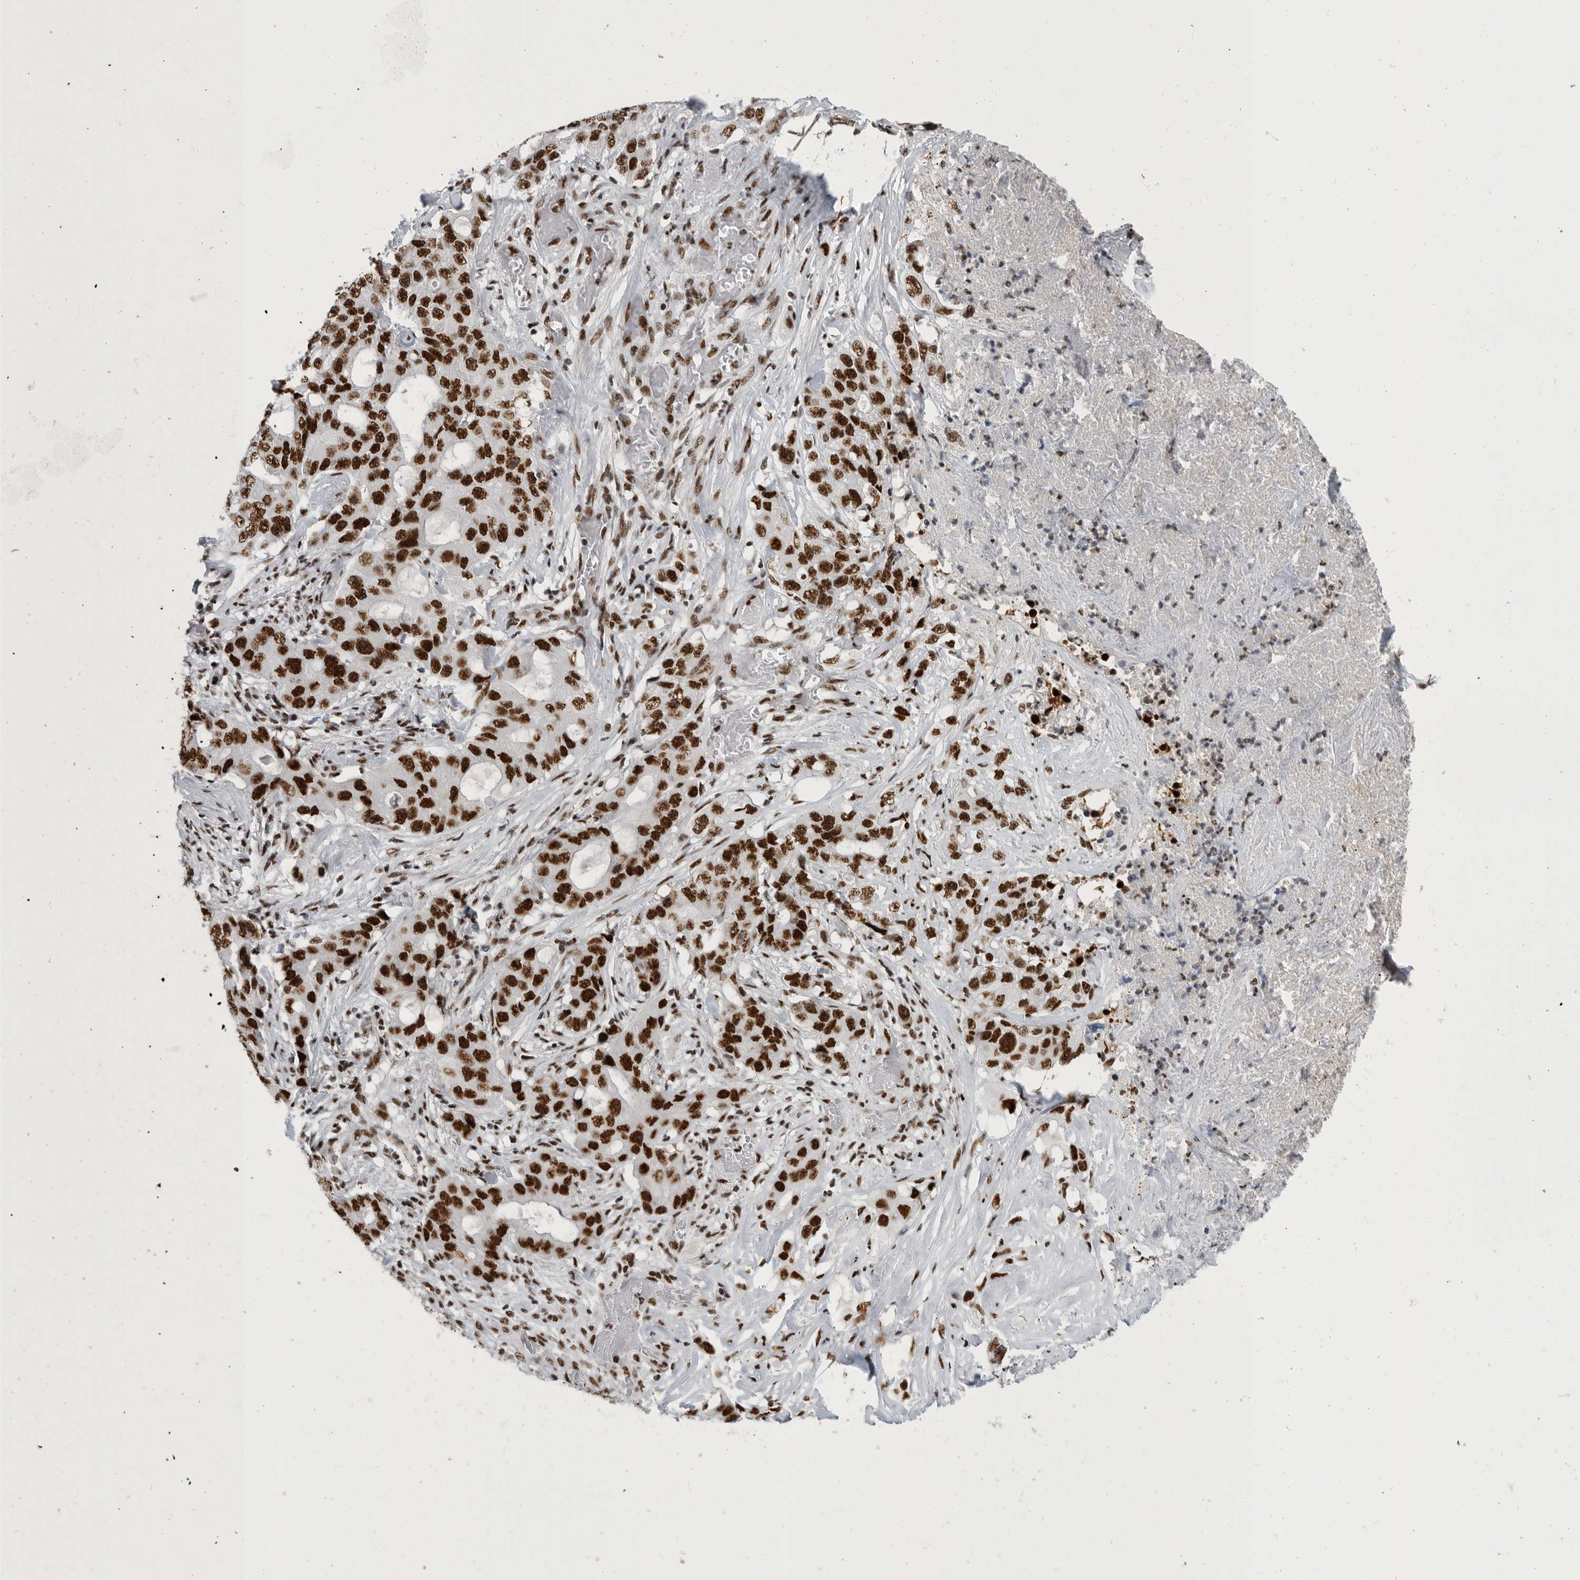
{"staining": {"intensity": "strong", "quantity": ">75%", "location": "nuclear"}, "tissue": "lung cancer", "cell_type": "Tumor cells", "image_type": "cancer", "snomed": [{"axis": "morphology", "description": "Adenocarcinoma, NOS"}, {"axis": "topography", "description": "Lung"}], "caption": "A high amount of strong nuclear expression is present in about >75% of tumor cells in adenocarcinoma (lung) tissue.", "gene": "BCLAF1", "patient": {"sex": "female", "age": 51}}